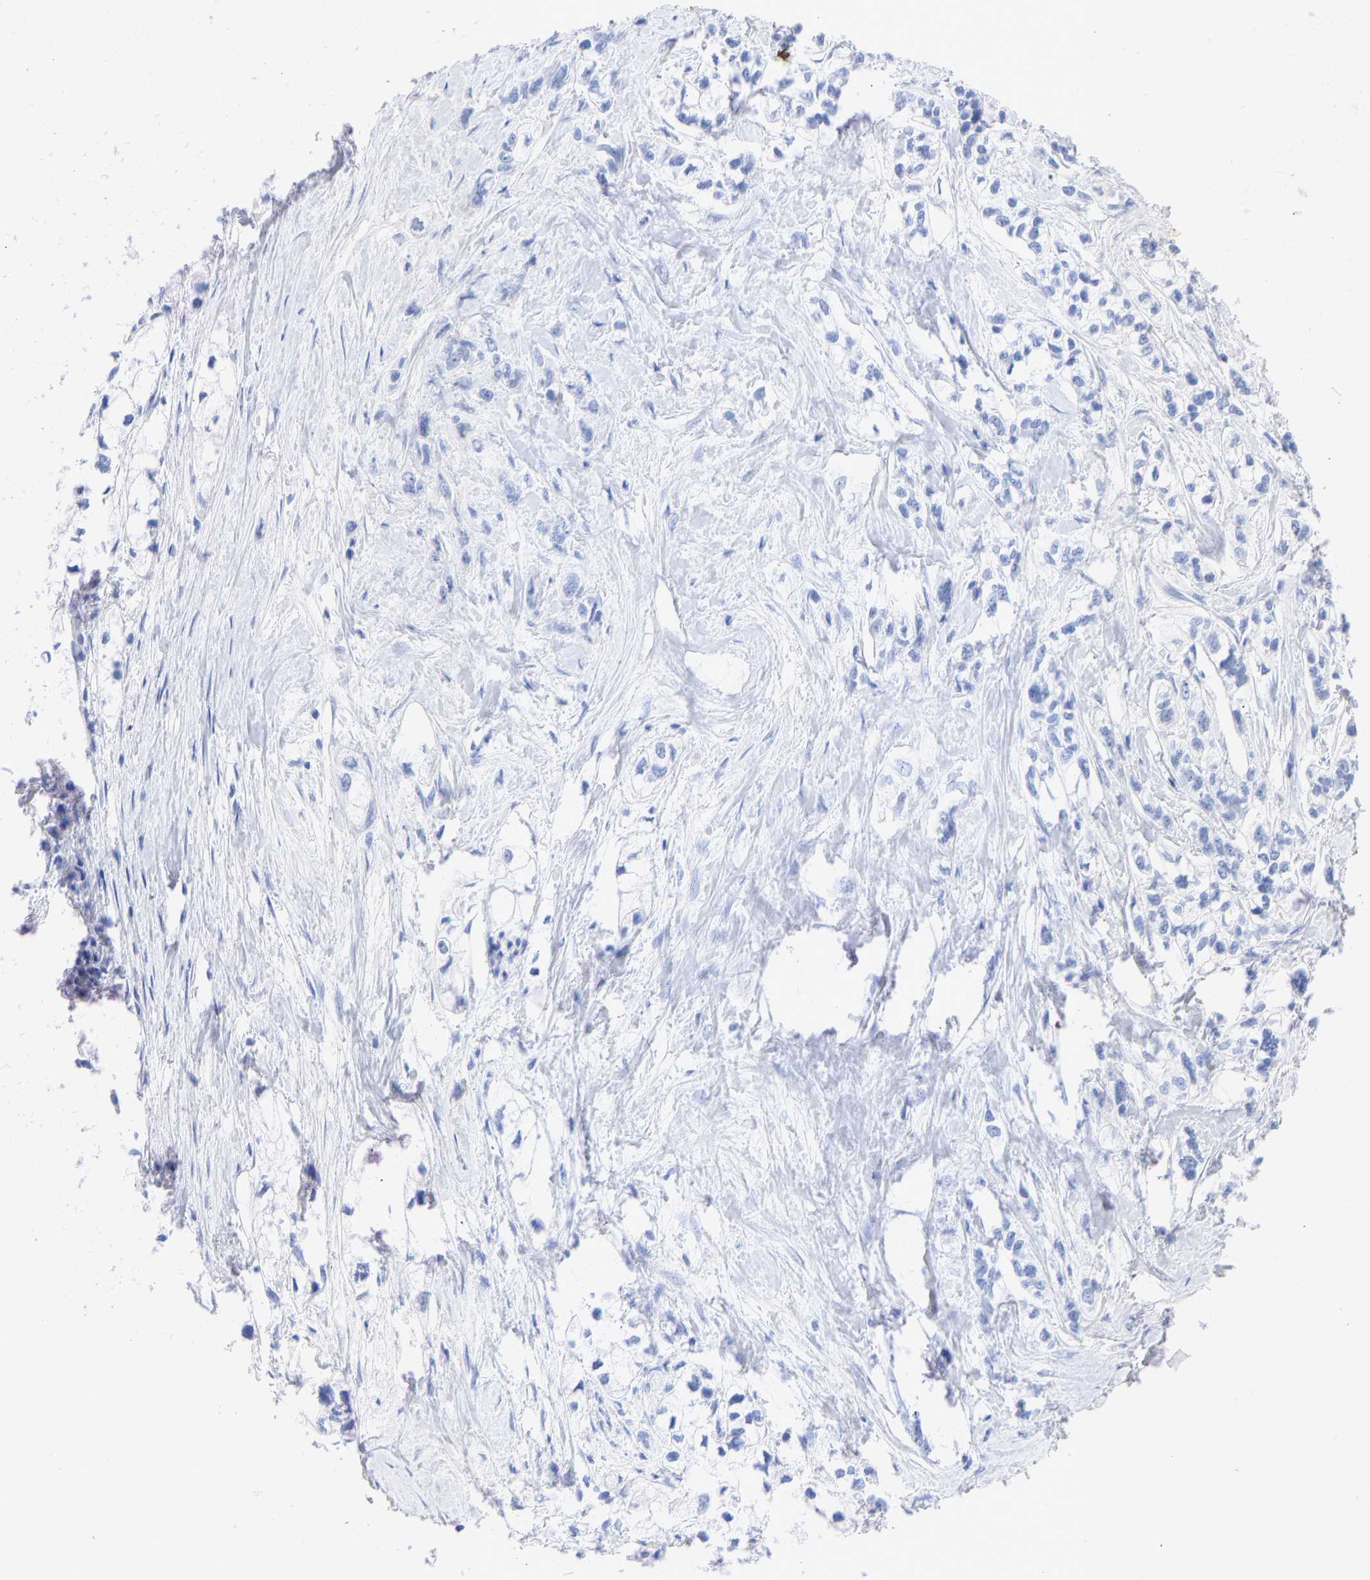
{"staining": {"intensity": "negative", "quantity": "none", "location": "none"}, "tissue": "pancreatic cancer", "cell_type": "Tumor cells", "image_type": "cancer", "snomed": [{"axis": "morphology", "description": "Adenocarcinoma, NOS"}, {"axis": "topography", "description": "Pancreas"}], "caption": "This is an immunohistochemistry (IHC) image of human pancreatic cancer (adenocarcinoma). There is no positivity in tumor cells.", "gene": "KRT1", "patient": {"sex": "male", "age": 74}}